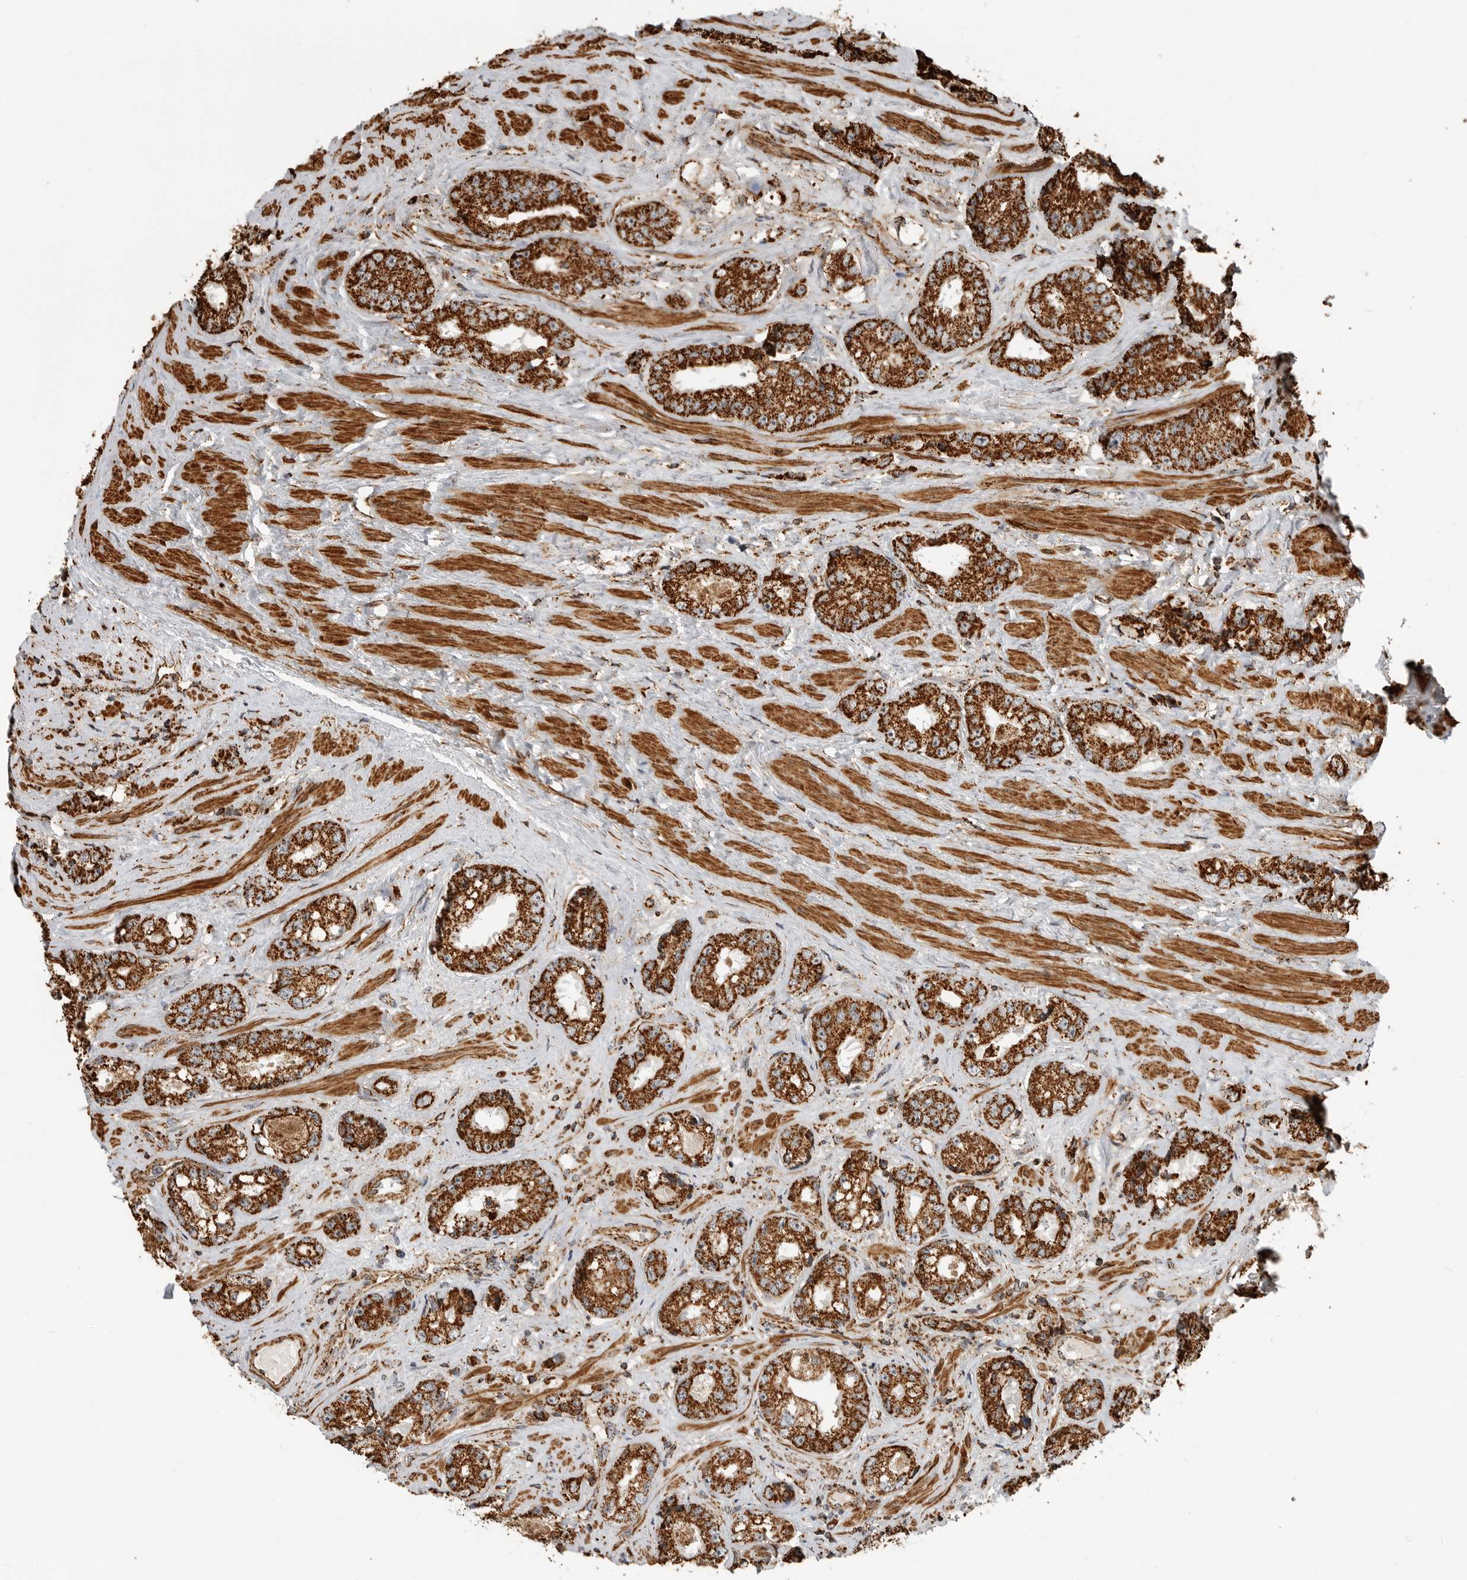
{"staining": {"intensity": "strong", "quantity": ">75%", "location": "cytoplasmic/membranous"}, "tissue": "prostate cancer", "cell_type": "Tumor cells", "image_type": "cancer", "snomed": [{"axis": "morphology", "description": "Adenocarcinoma, High grade"}, {"axis": "topography", "description": "Prostate"}], "caption": "IHC photomicrograph of neoplastic tissue: human adenocarcinoma (high-grade) (prostate) stained using immunohistochemistry shows high levels of strong protein expression localized specifically in the cytoplasmic/membranous of tumor cells, appearing as a cytoplasmic/membranous brown color.", "gene": "BMP2K", "patient": {"sex": "male", "age": 61}}